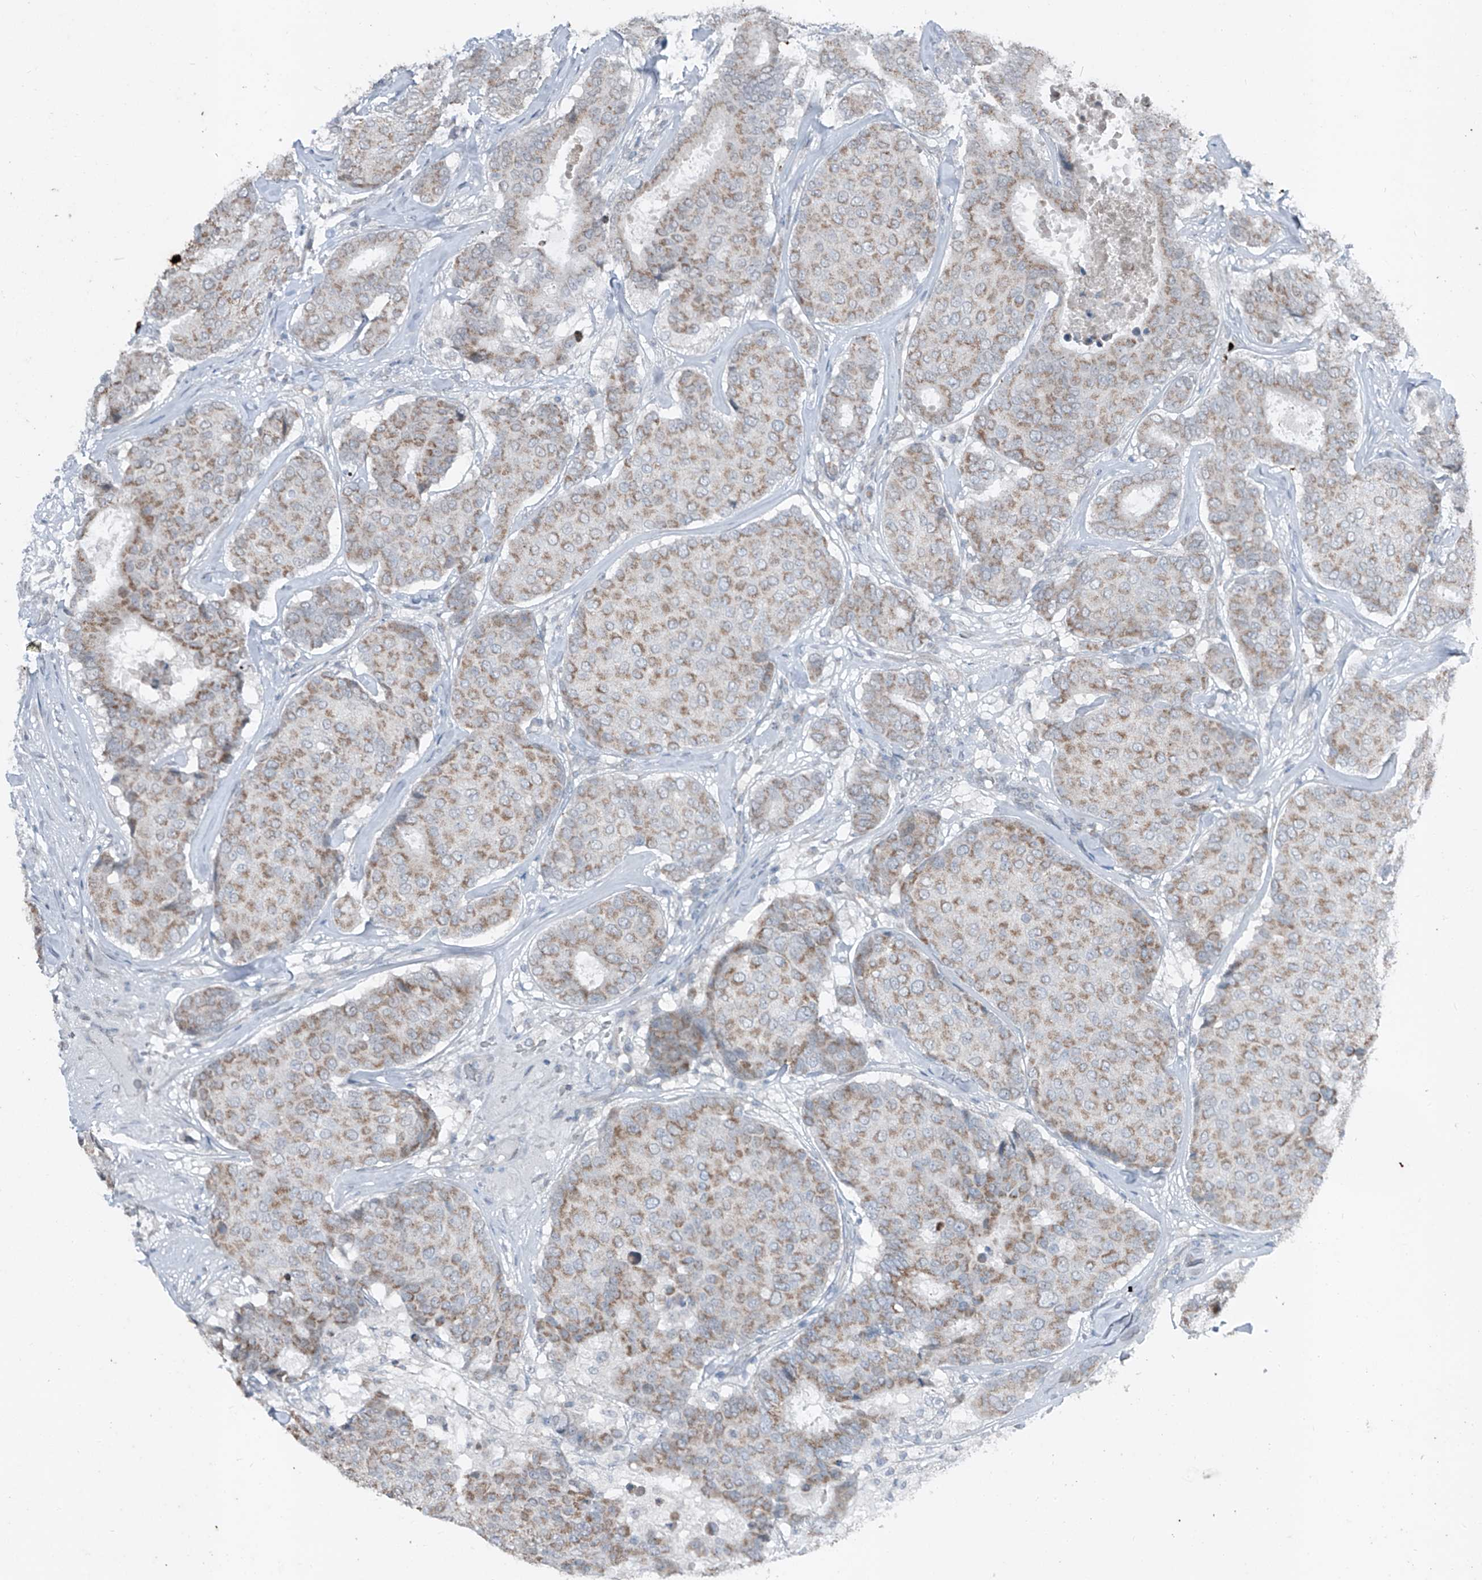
{"staining": {"intensity": "weak", "quantity": ">75%", "location": "cytoplasmic/membranous"}, "tissue": "breast cancer", "cell_type": "Tumor cells", "image_type": "cancer", "snomed": [{"axis": "morphology", "description": "Duct carcinoma"}, {"axis": "topography", "description": "Breast"}], "caption": "Immunohistochemistry (IHC) (DAB (3,3'-diaminobenzidine)) staining of human breast invasive ductal carcinoma exhibits weak cytoplasmic/membranous protein expression in about >75% of tumor cells.", "gene": "DYRK1B", "patient": {"sex": "female", "age": 75}}